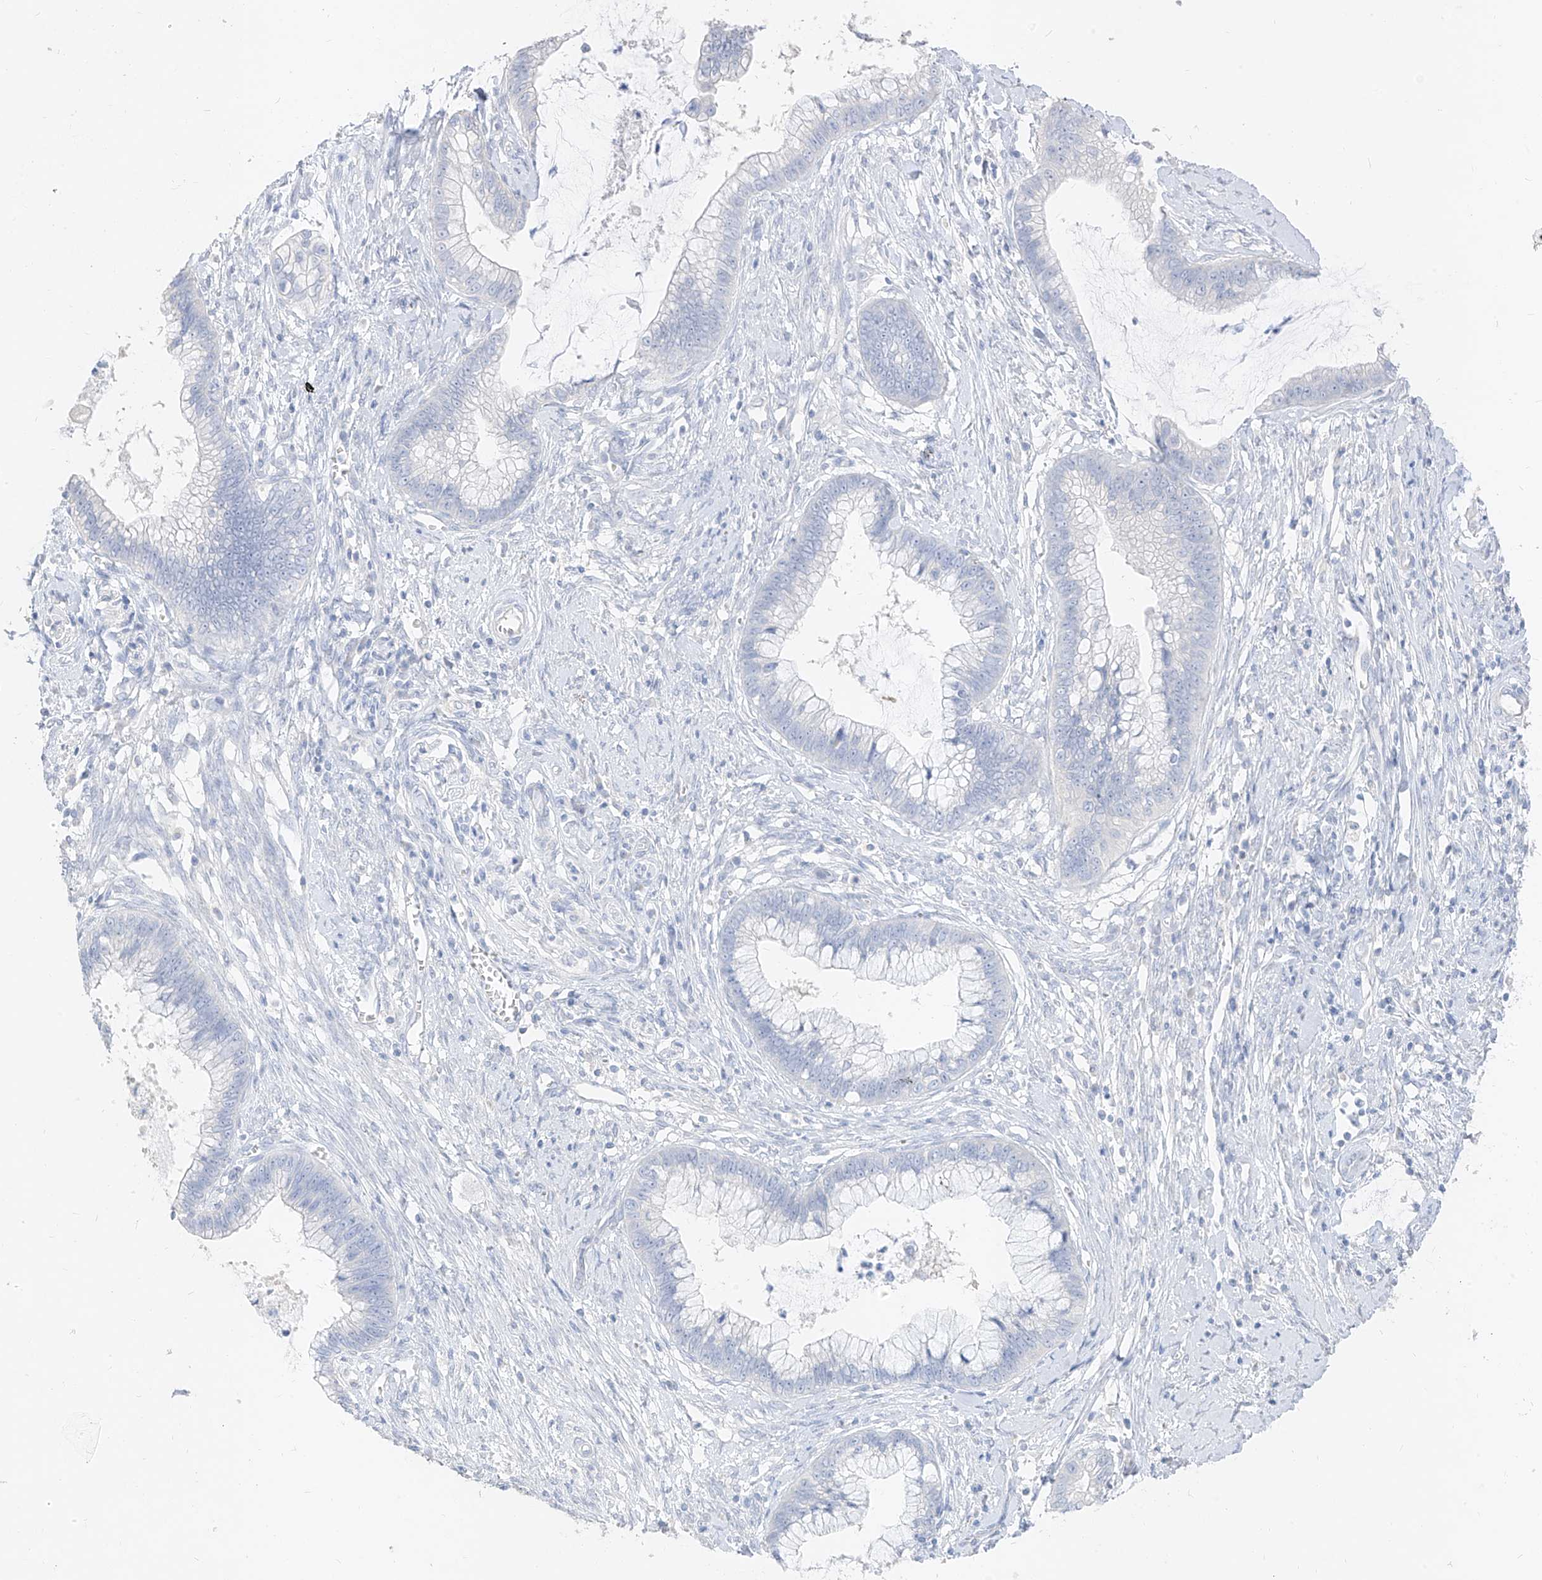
{"staining": {"intensity": "negative", "quantity": "none", "location": "none"}, "tissue": "cervical cancer", "cell_type": "Tumor cells", "image_type": "cancer", "snomed": [{"axis": "morphology", "description": "Adenocarcinoma, NOS"}, {"axis": "topography", "description": "Cervix"}], "caption": "Micrograph shows no significant protein positivity in tumor cells of adenocarcinoma (cervical). (Immunohistochemistry (ihc), brightfield microscopy, high magnification).", "gene": "ZZEF1", "patient": {"sex": "female", "age": 44}}